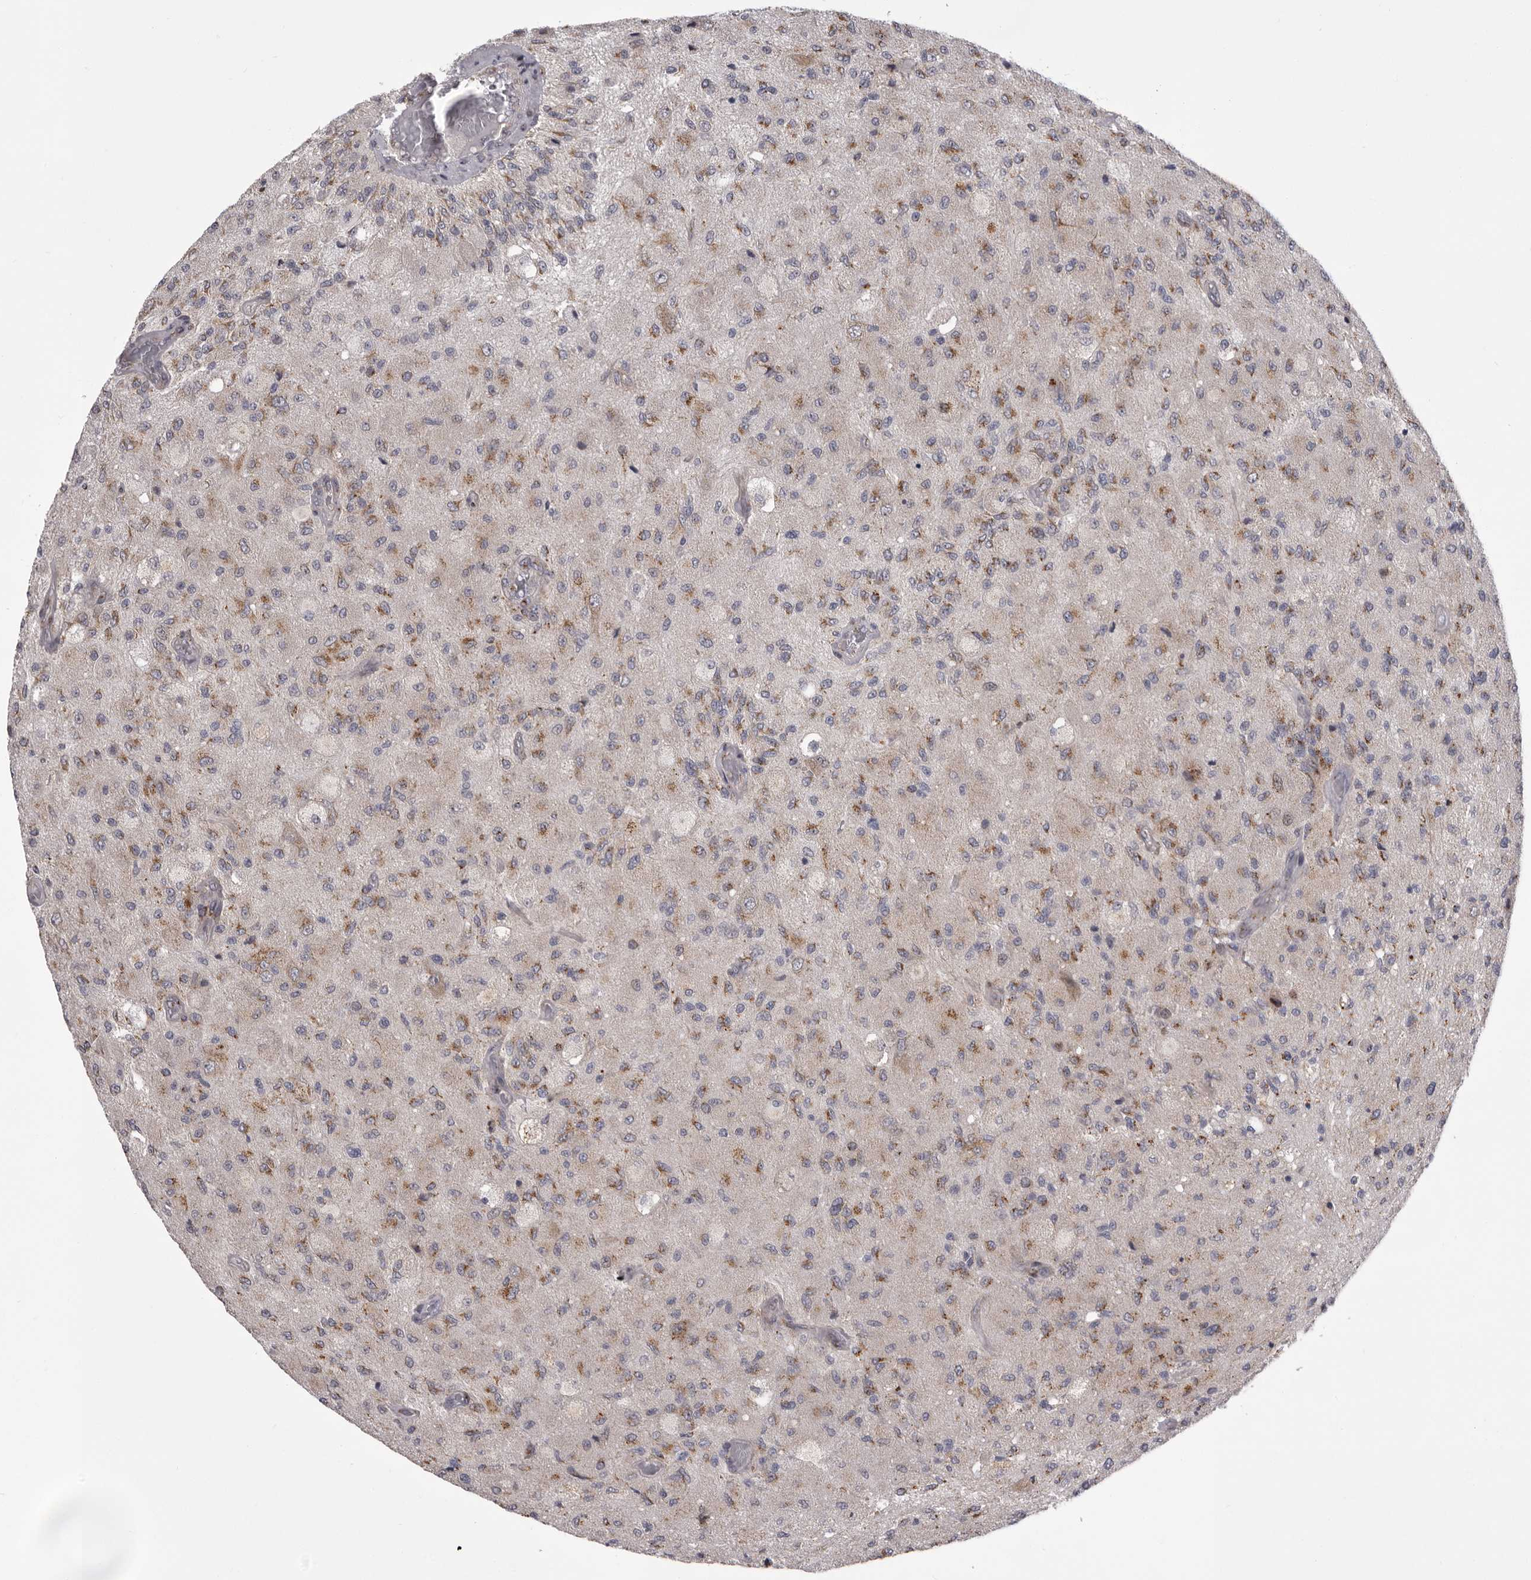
{"staining": {"intensity": "moderate", "quantity": "25%-75%", "location": "cytoplasmic/membranous"}, "tissue": "glioma", "cell_type": "Tumor cells", "image_type": "cancer", "snomed": [{"axis": "morphology", "description": "Normal tissue, NOS"}, {"axis": "morphology", "description": "Glioma, malignant, High grade"}, {"axis": "topography", "description": "Cerebral cortex"}], "caption": "Immunohistochemistry (IHC) staining of malignant glioma (high-grade), which exhibits medium levels of moderate cytoplasmic/membranous positivity in about 25%-75% of tumor cells indicating moderate cytoplasmic/membranous protein staining. The staining was performed using DAB (brown) for protein detection and nuclei were counterstained in hematoxylin (blue).", "gene": "WDR47", "patient": {"sex": "male", "age": 77}}